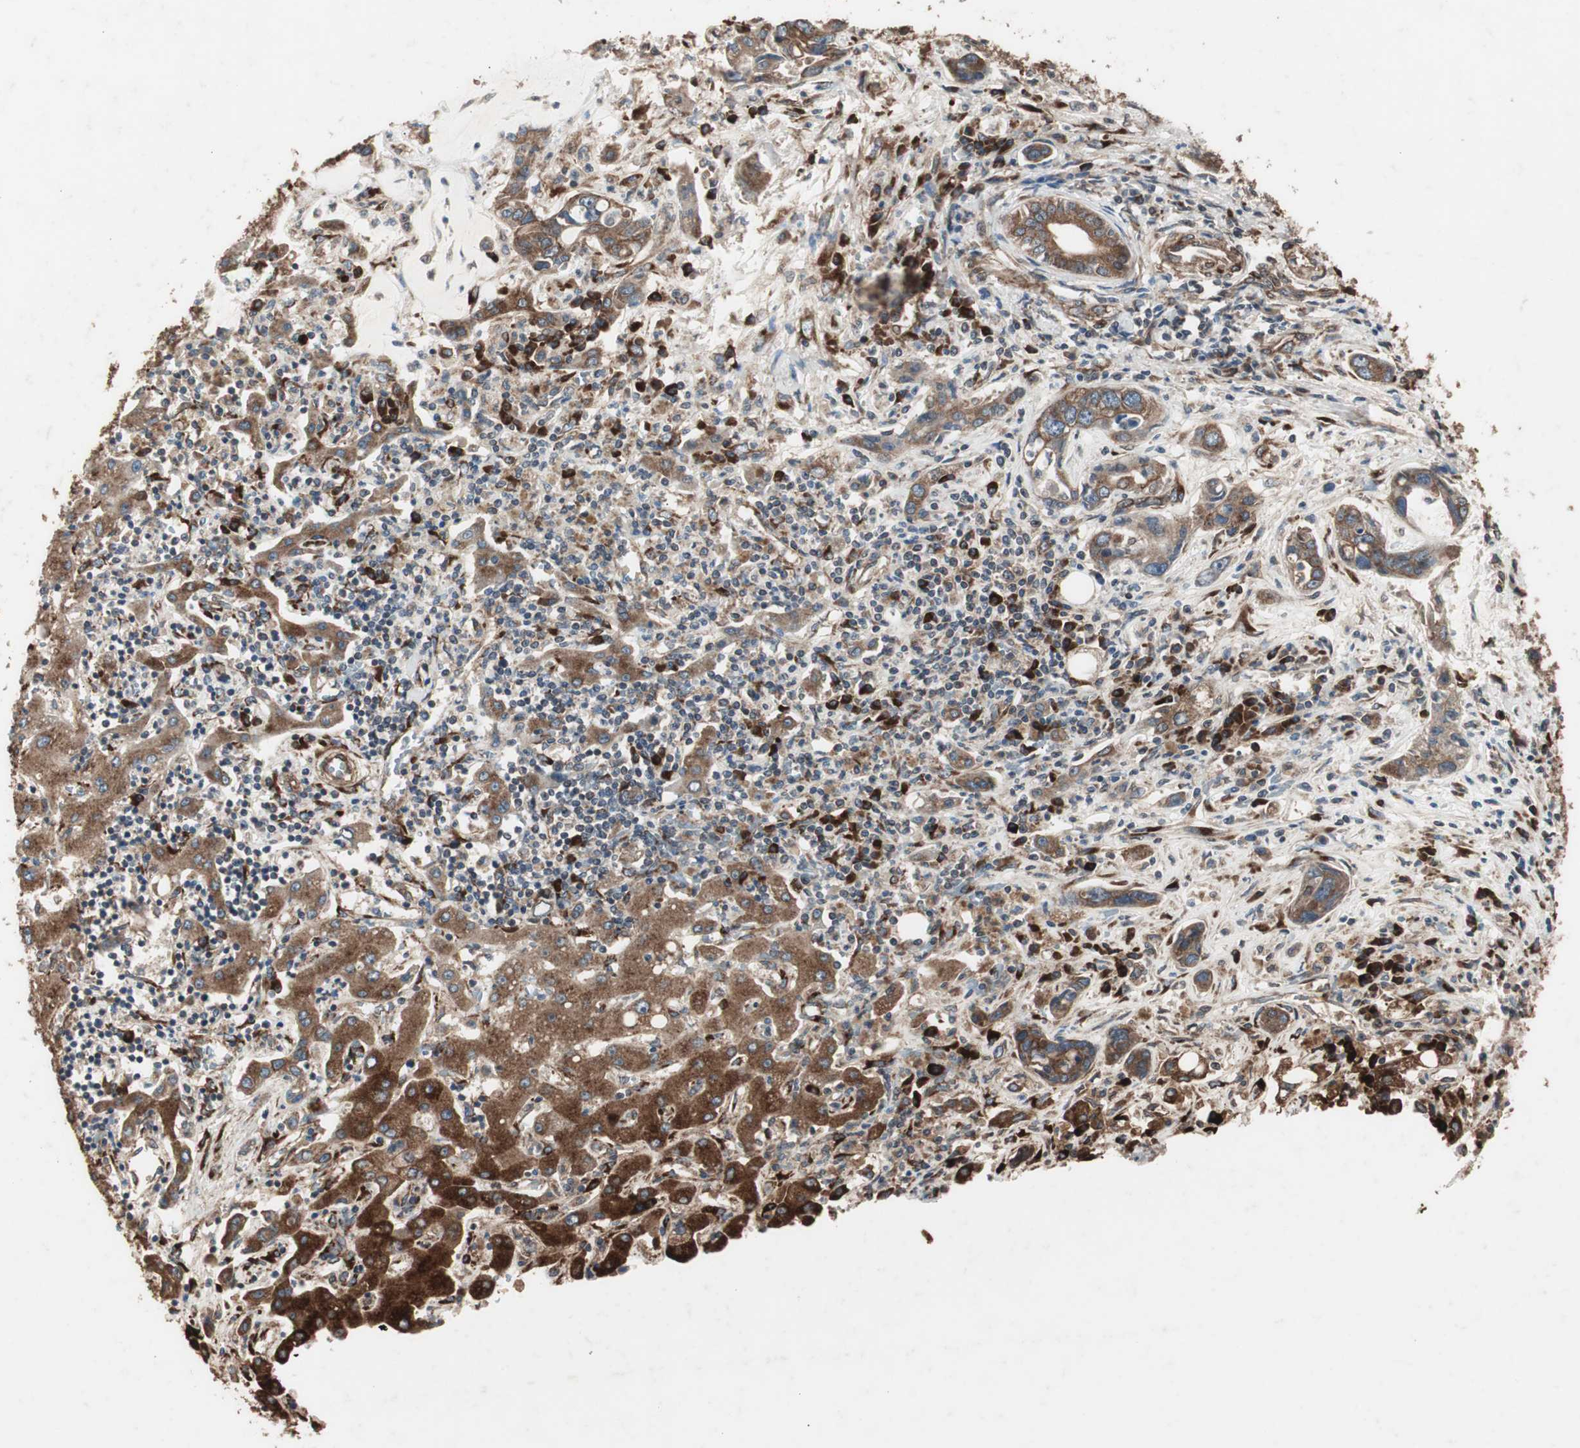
{"staining": {"intensity": "moderate", "quantity": ">75%", "location": "cytoplasmic/membranous"}, "tissue": "liver cancer", "cell_type": "Tumor cells", "image_type": "cancer", "snomed": [{"axis": "morphology", "description": "Cholangiocarcinoma"}, {"axis": "topography", "description": "Liver"}], "caption": "Moderate cytoplasmic/membranous staining for a protein is appreciated in about >75% of tumor cells of liver cancer using immunohistochemistry (IHC).", "gene": "LZTS1", "patient": {"sex": "female", "age": 65}}